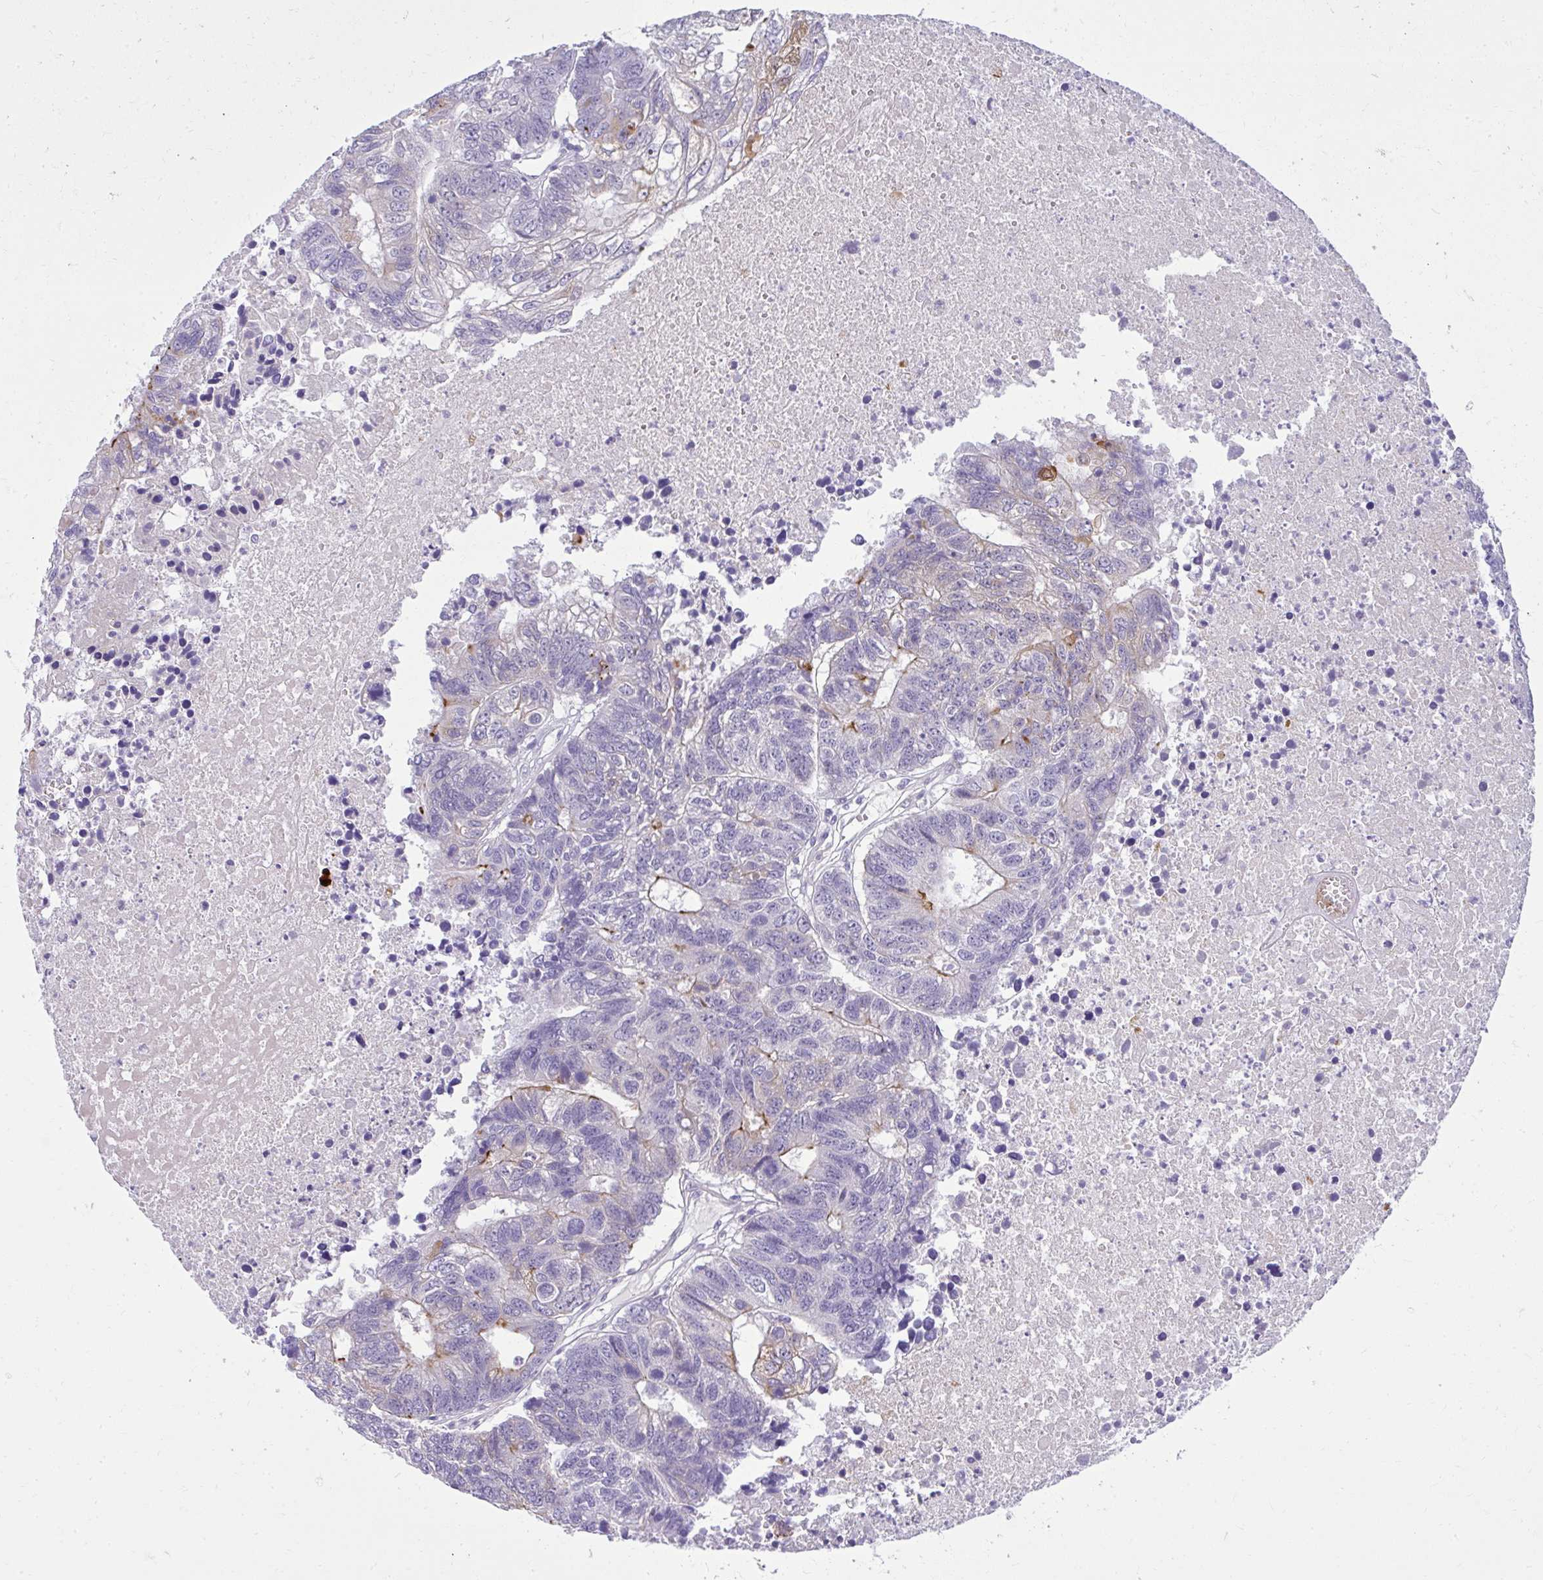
{"staining": {"intensity": "moderate", "quantity": "<25%", "location": "cytoplasmic/membranous"}, "tissue": "colorectal cancer", "cell_type": "Tumor cells", "image_type": "cancer", "snomed": [{"axis": "morphology", "description": "Adenocarcinoma, NOS"}, {"axis": "topography", "description": "Colon"}], "caption": "Adenocarcinoma (colorectal) was stained to show a protein in brown. There is low levels of moderate cytoplasmic/membranous expression in approximately <25% of tumor cells. (brown staining indicates protein expression, while blue staining denotes nuclei).", "gene": "PRAP1", "patient": {"sex": "female", "age": 48}}